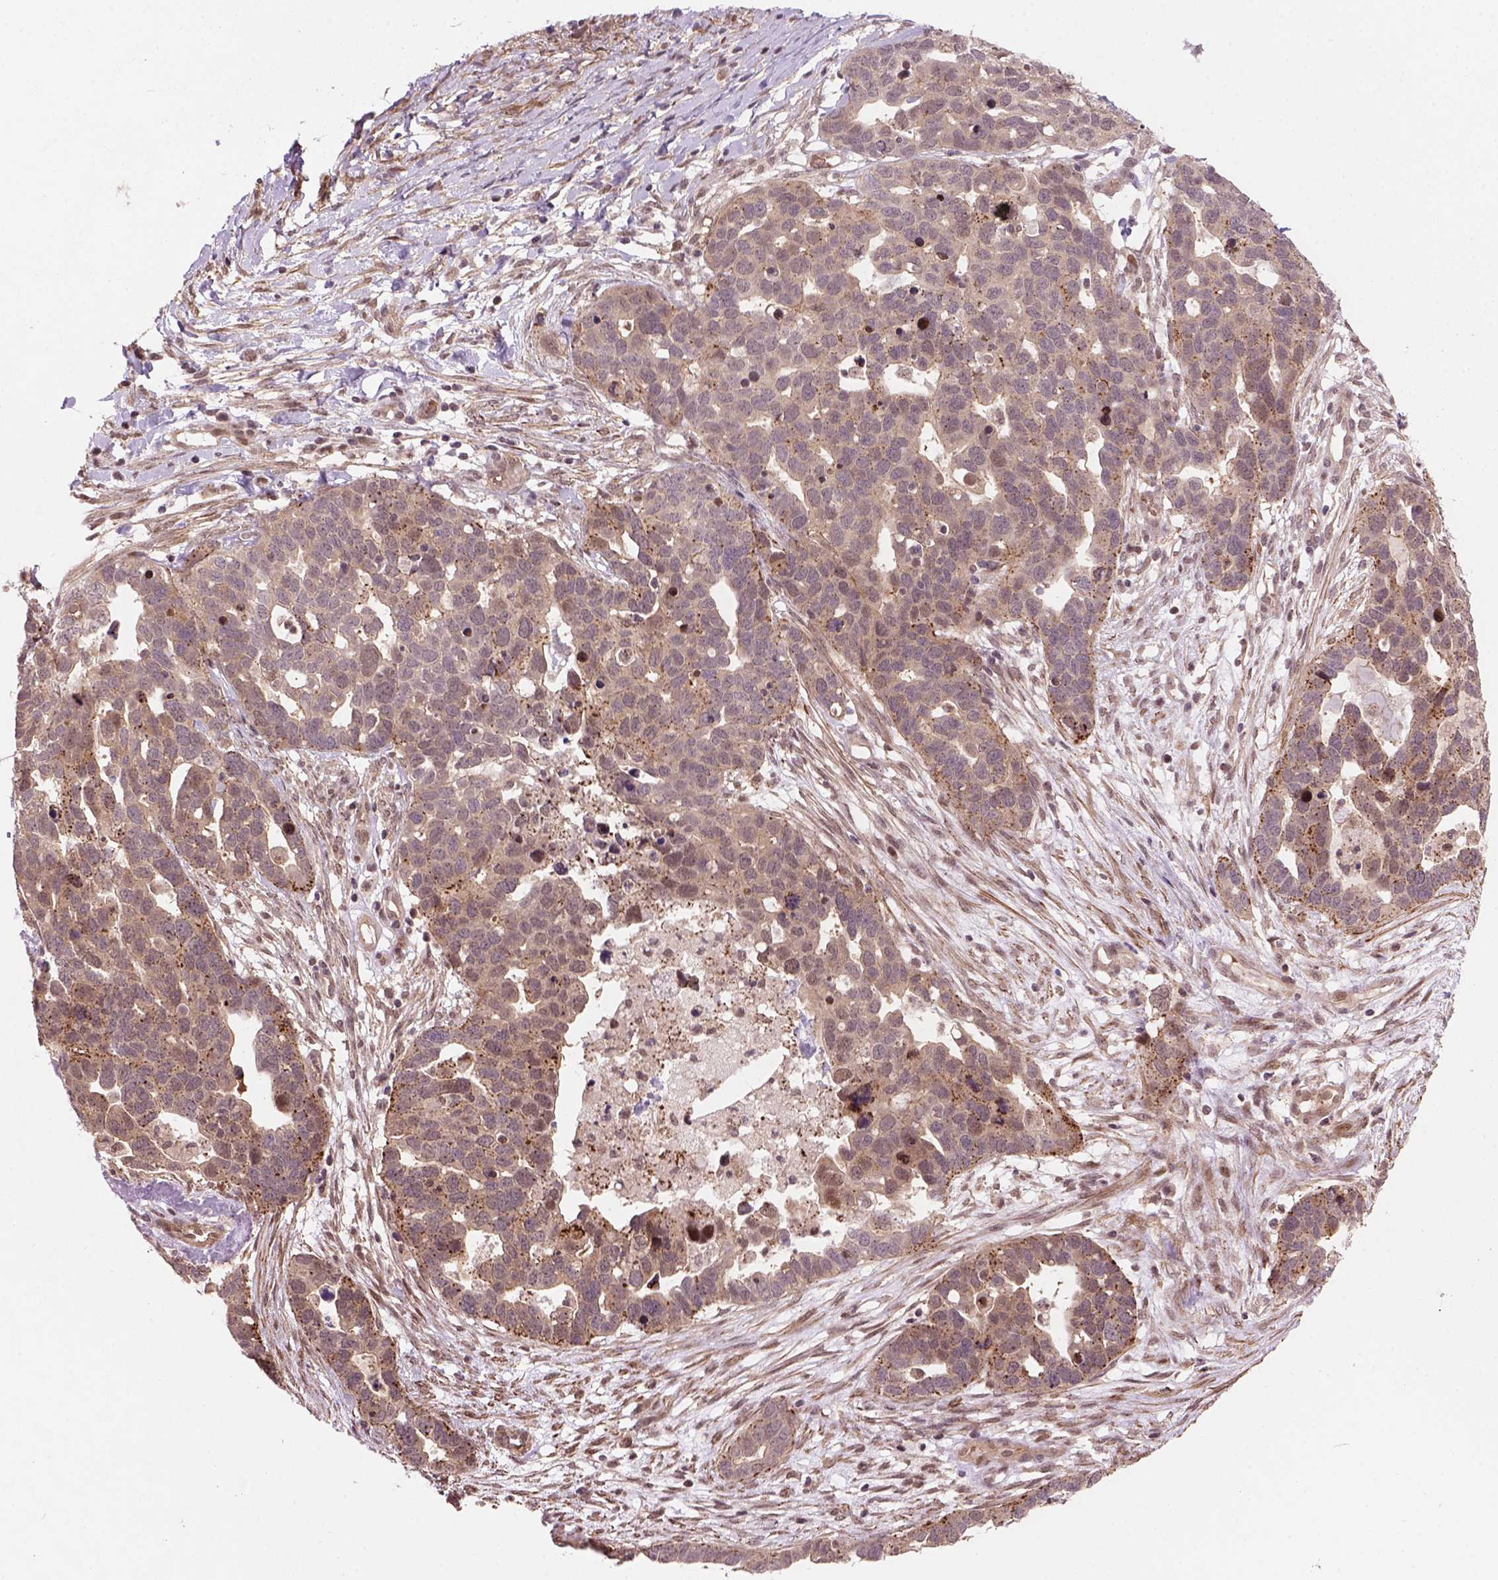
{"staining": {"intensity": "weak", "quantity": ">75%", "location": "cytoplasmic/membranous,nuclear"}, "tissue": "ovarian cancer", "cell_type": "Tumor cells", "image_type": "cancer", "snomed": [{"axis": "morphology", "description": "Cystadenocarcinoma, serous, NOS"}, {"axis": "topography", "description": "Ovary"}], "caption": "Immunohistochemistry image of human ovarian cancer stained for a protein (brown), which demonstrates low levels of weak cytoplasmic/membranous and nuclear expression in about >75% of tumor cells.", "gene": "PSMD11", "patient": {"sex": "female", "age": 54}}